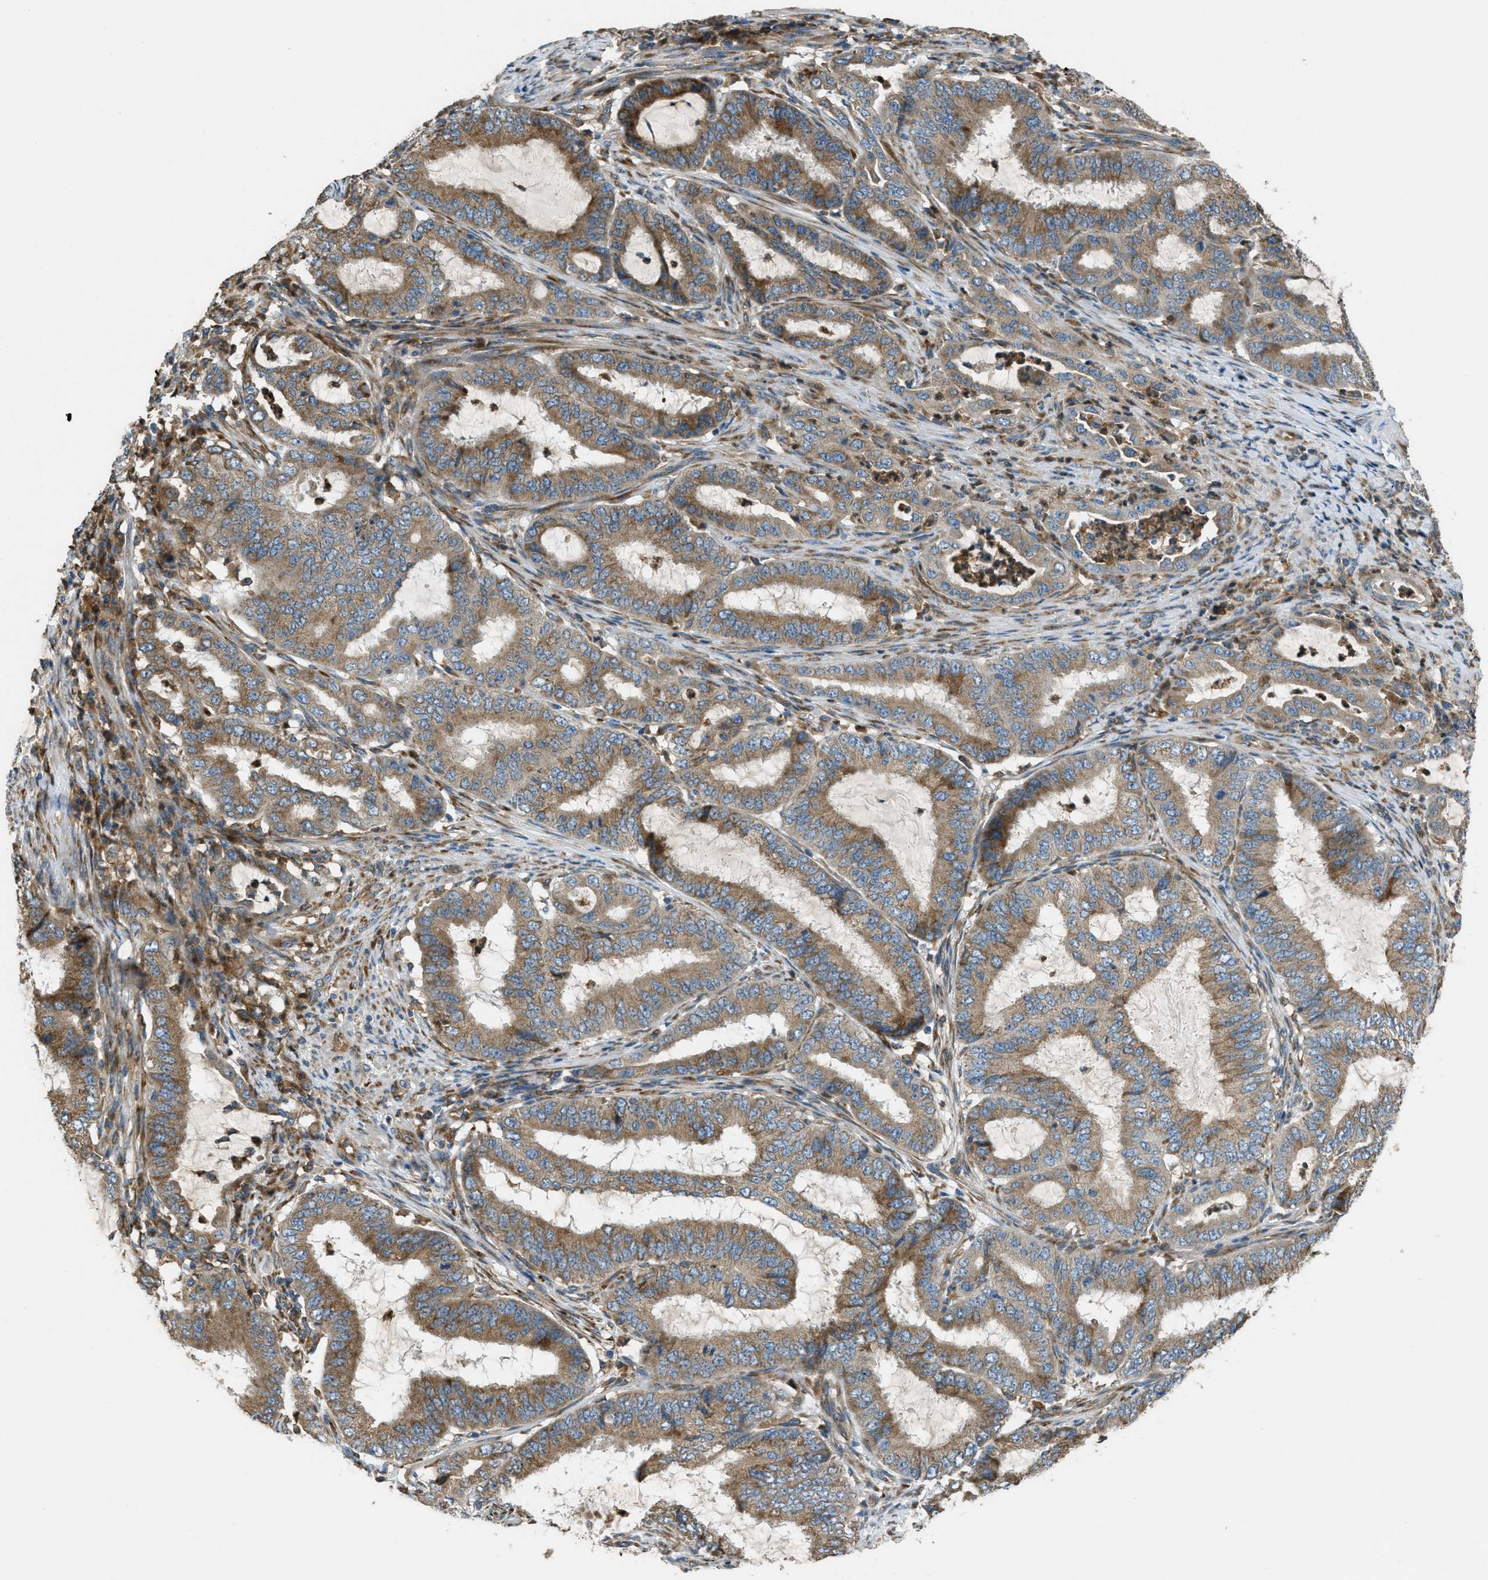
{"staining": {"intensity": "moderate", "quantity": ">75%", "location": "cytoplasmic/membranous"}, "tissue": "endometrial cancer", "cell_type": "Tumor cells", "image_type": "cancer", "snomed": [{"axis": "morphology", "description": "Adenocarcinoma, NOS"}, {"axis": "topography", "description": "Endometrium"}], "caption": "Immunohistochemical staining of endometrial cancer demonstrates medium levels of moderate cytoplasmic/membranous expression in approximately >75% of tumor cells. The staining was performed using DAB to visualize the protein expression in brown, while the nuclei were stained in blue with hematoxylin (Magnification: 20x).", "gene": "GIMAP8", "patient": {"sex": "female", "age": 70}}